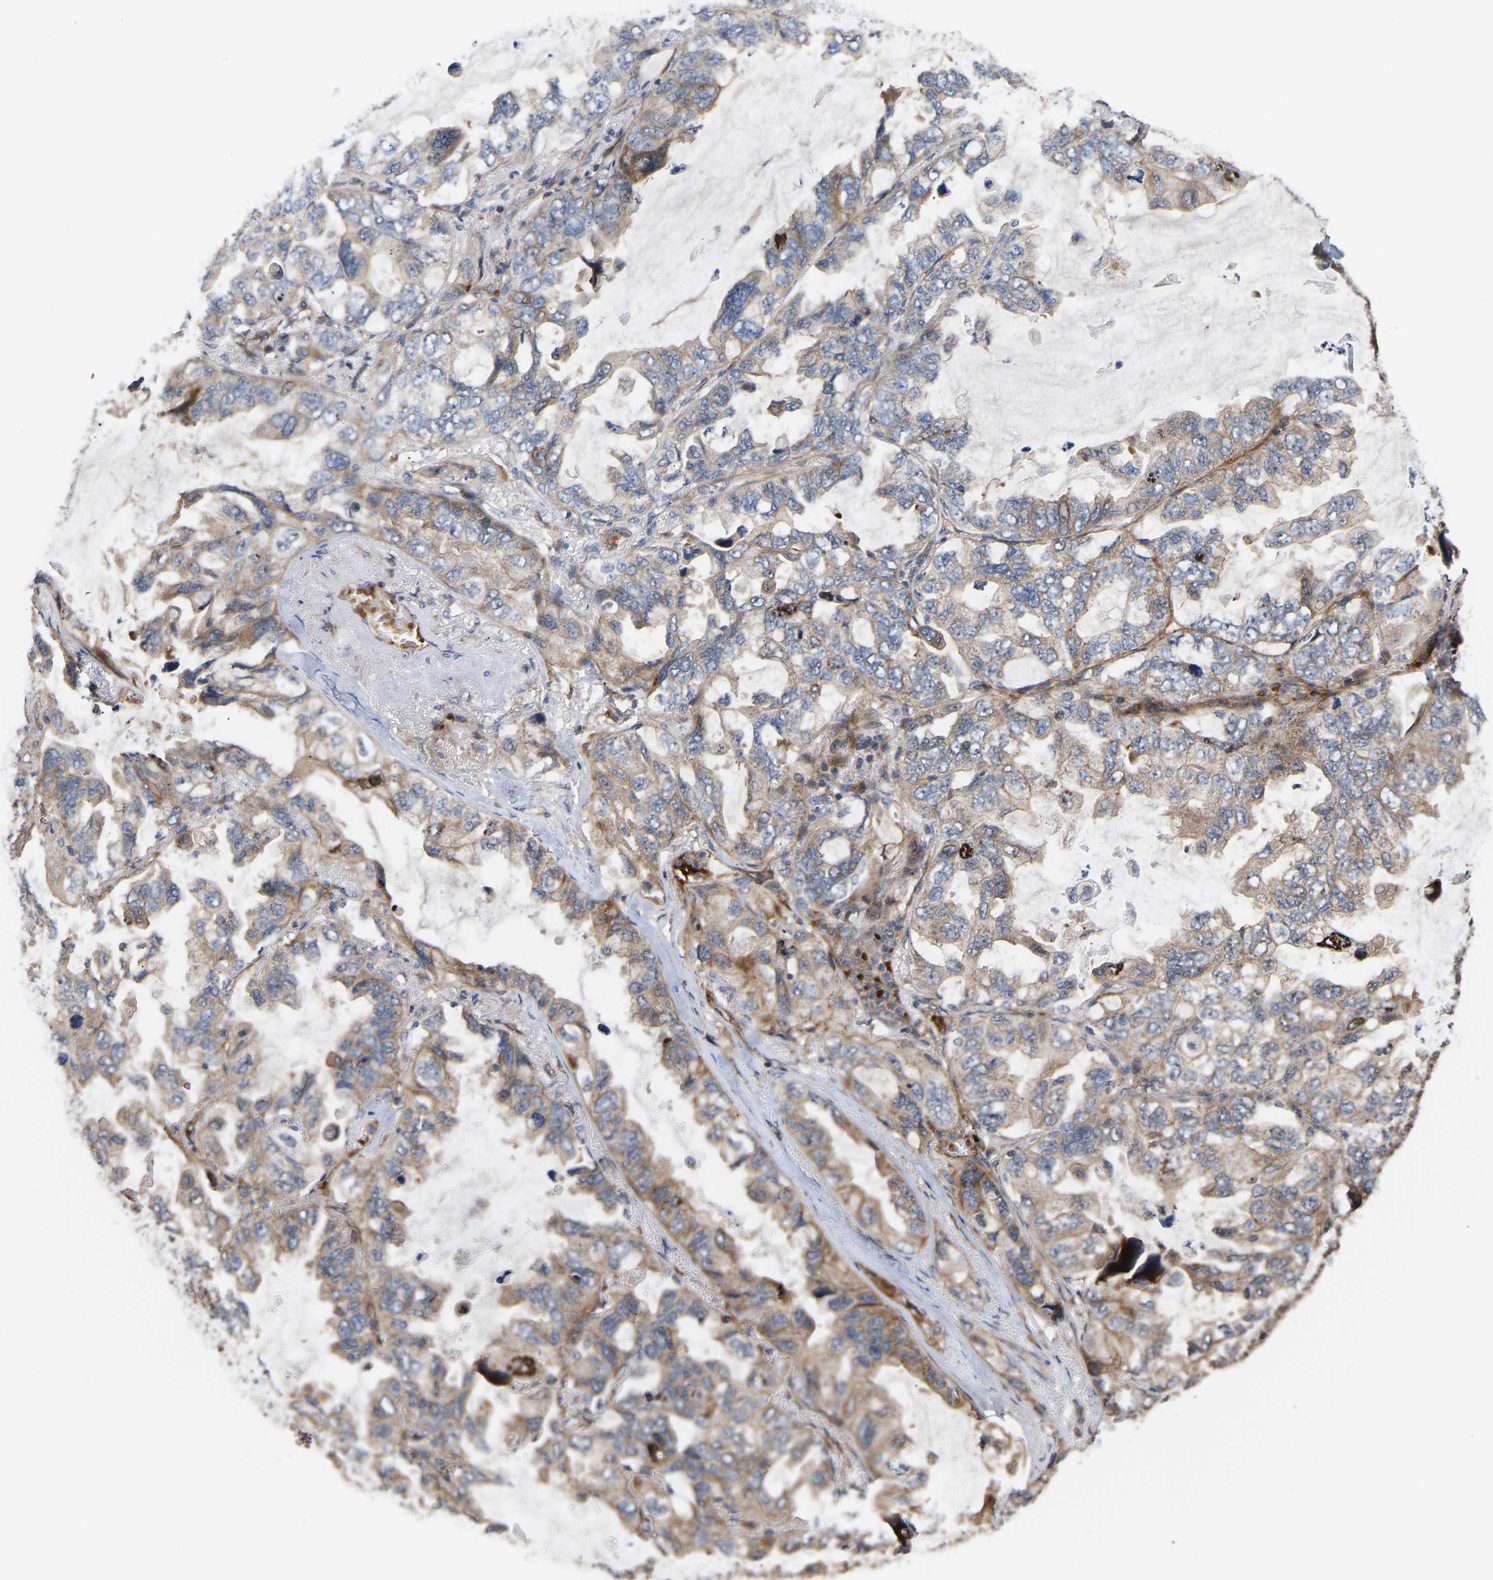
{"staining": {"intensity": "moderate", "quantity": "25%-75%", "location": "cytoplasmic/membranous"}, "tissue": "lung cancer", "cell_type": "Tumor cells", "image_type": "cancer", "snomed": [{"axis": "morphology", "description": "Squamous cell carcinoma, NOS"}, {"axis": "topography", "description": "Lung"}], "caption": "A medium amount of moderate cytoplasmic/membranous expression is seen in approximately 25%-75% of tumor cells in lung cancer (squamous cell carcinoma) tissue.", "gene": "STAU1", "patient": {"sex": "female", "age": 73}}